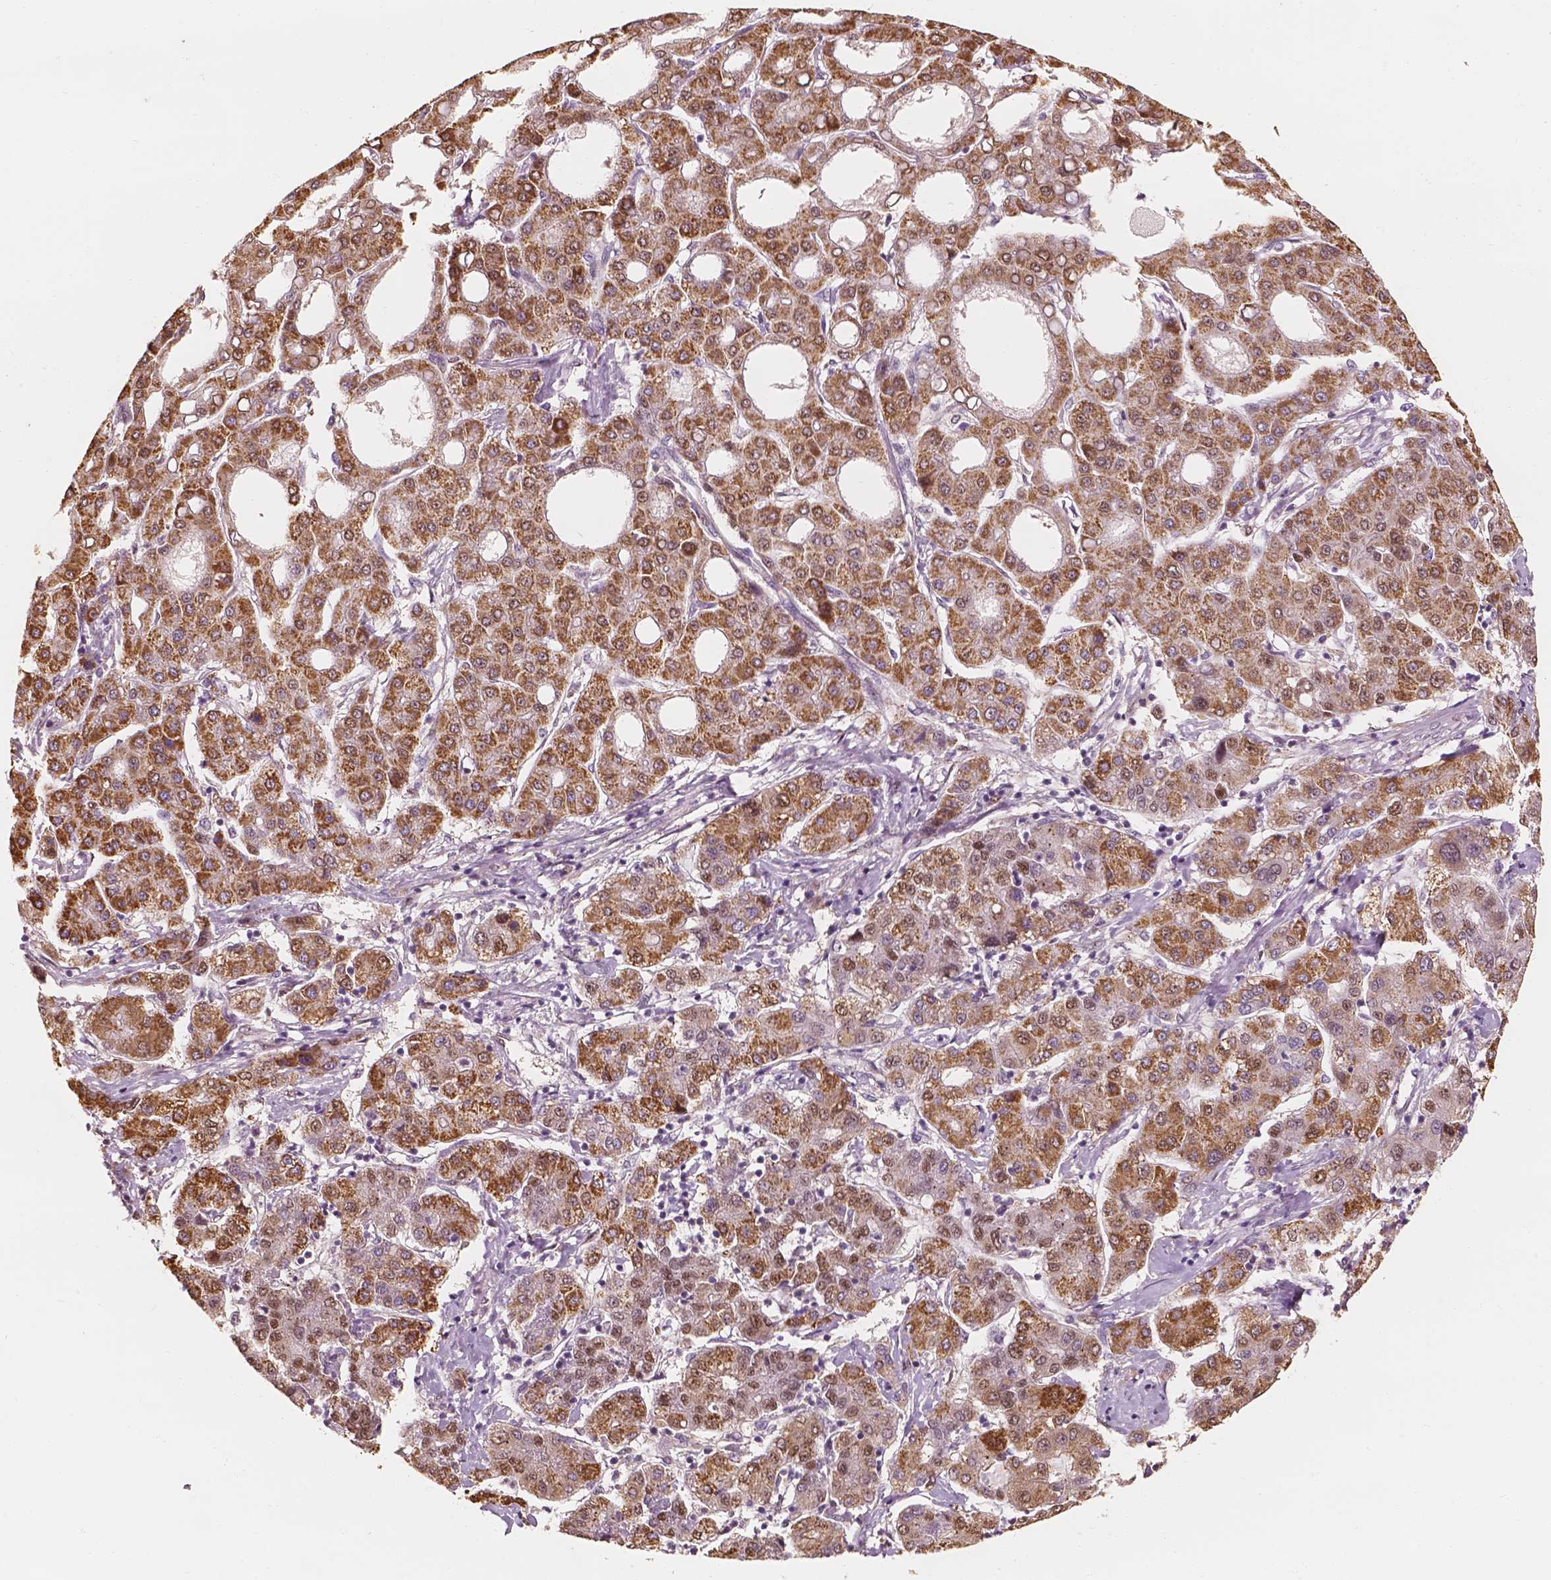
{"staining": {"intensity": "moderate", "quantity": "25%-75%", "location": "cytoplasmic/membranous,nuclear"}, "tissue": "liver cancer", "cell_type": "Tumor cells", "image_type": "cancer", "snomed": [{"axis": "morphology", "description": "Carcinoma, Hepatocellular, NOS"}, {"axis": "topography", "description": "Liver"}], "caption": "Hepatocellular carcinoma (liver) tissue shows moderate cytoplasmic/membranous and nuclear expression in approximately 25%-75% of tumor cells", "gene": "TBC1D17", "patient": {"sex": "male", "age": 65}}